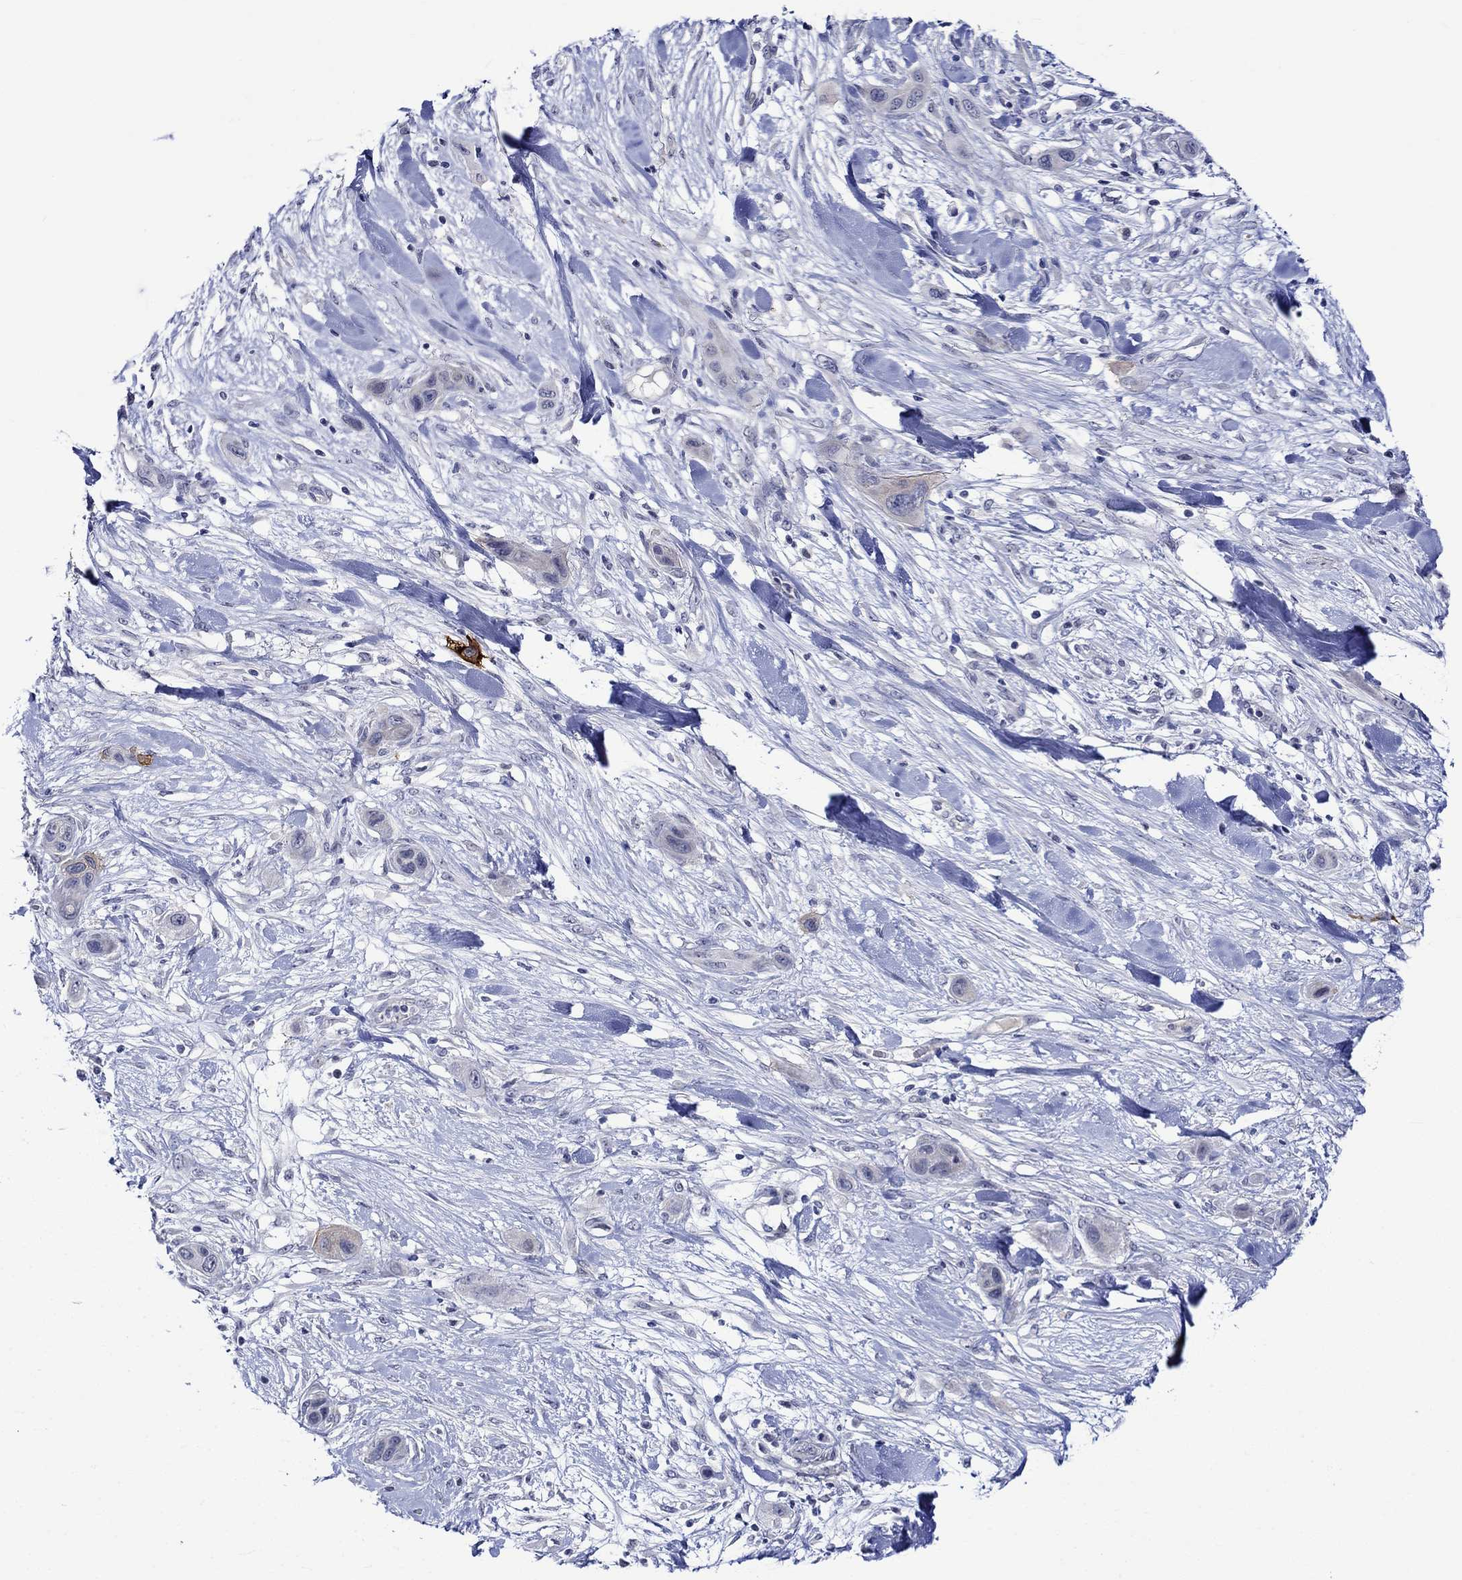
{"staining": {"intensity": "weak", "quantity": "<25%", "location": "cytoplasmic/membranous"}, "tissue": "skin cancer", "cell_type": "Tumor cells", "image_type": "cancer", "snomed": [{"axis": "morphology", "description": "Squamous cell carcinoma, NOS"}, {"axis": "topography", "description": "Skin"}], "caption": "Skin squamous cell carcinoma stained for a protein using IHC reveals no positivity tumor cells.", "gene": "CRYAB", "patient": {"sex": "male", "age": 79}}